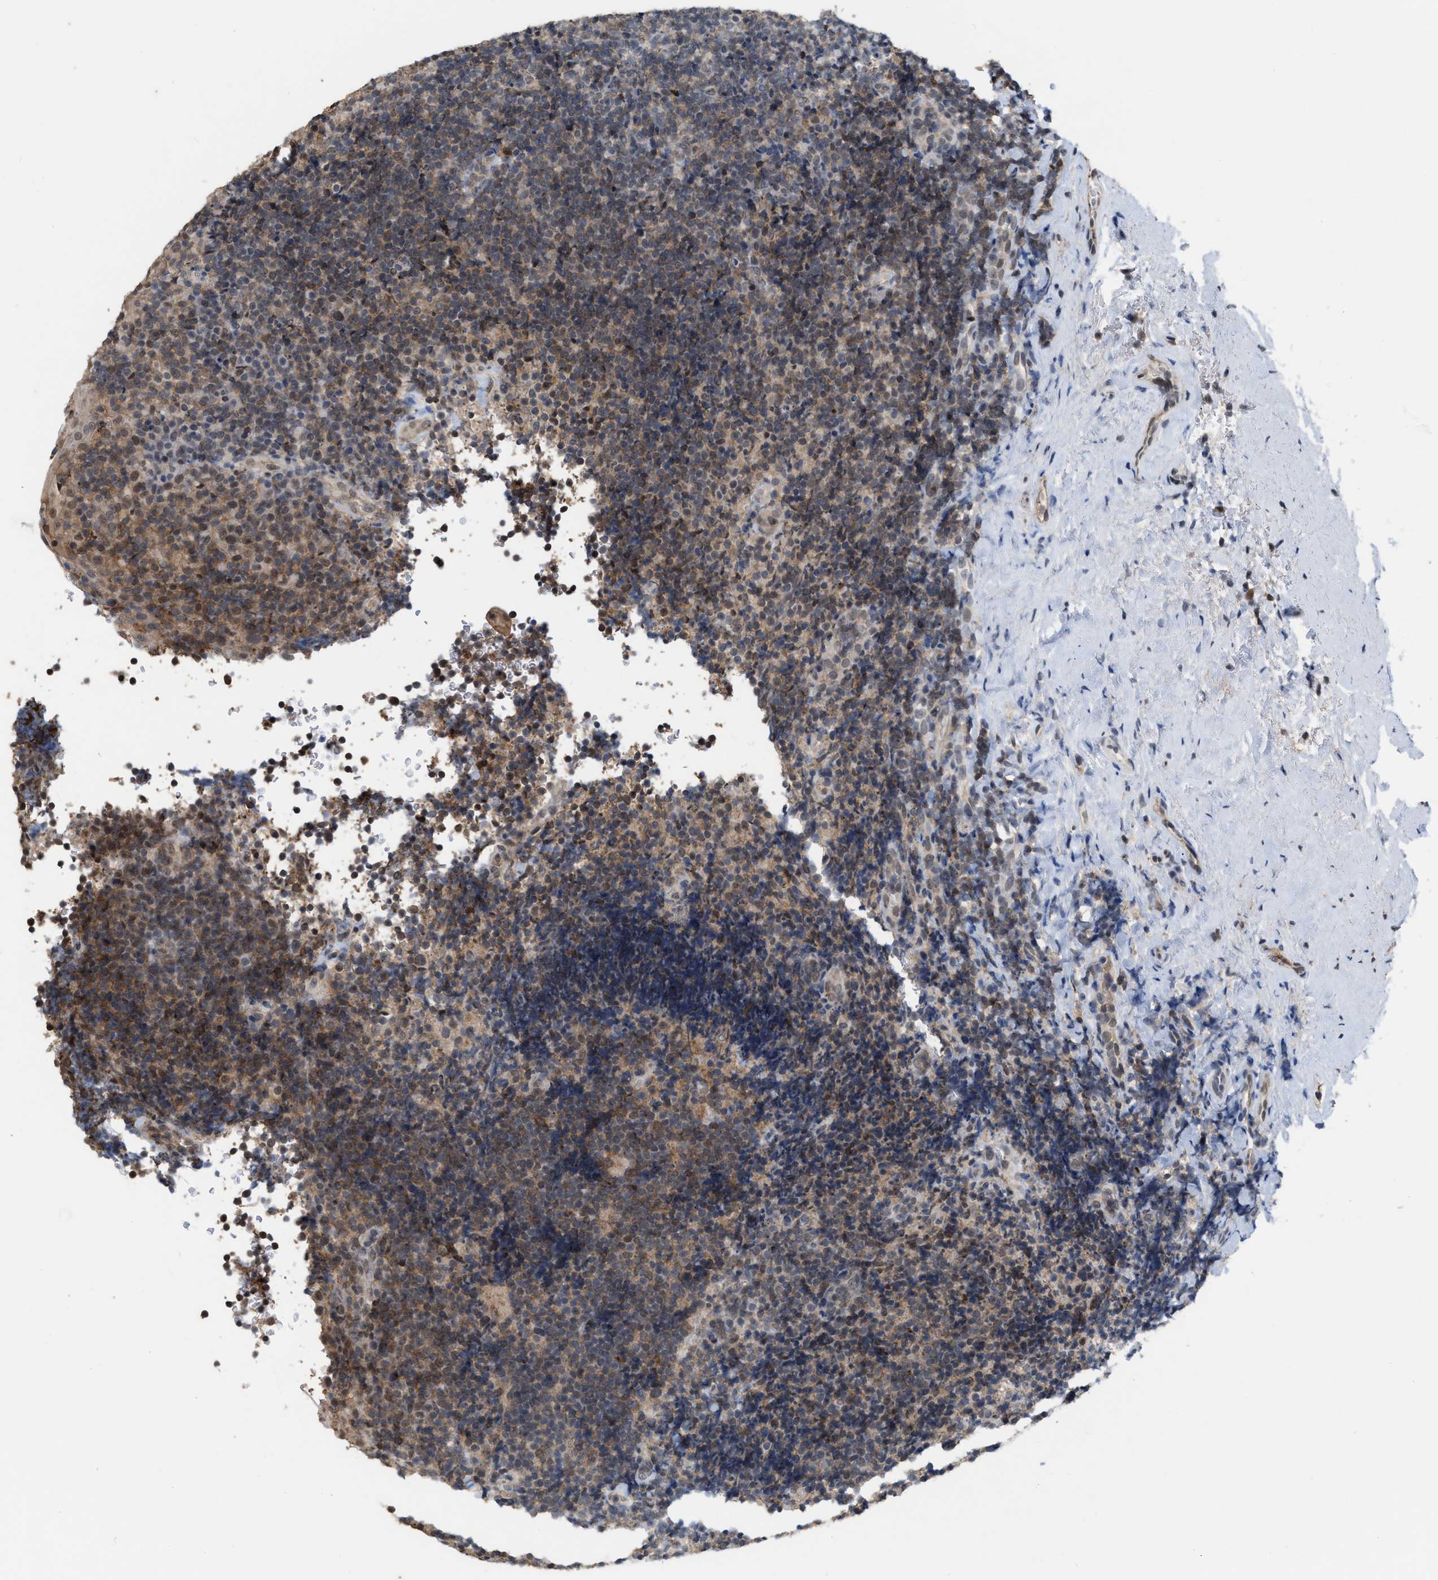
{"staining": {"intensity": "moderate", "quantity": ">75%", "location": "cytoplasmic/membranous"}, "tissue": "tonsil", "cell_type": "Germinal center cells", "image_type": "normal", "snomed": [{"axis": "morphology", "description": "Normal tissue, NOS"}, {"axis": "topography", "description": "Tonsil"}], "caption": "A micrograph of human tonsil stained for a protein displays moderate cytoplasmic/membranous brown staining in germinal center cells.", "gene": "BAIAP2L1", "patient": {"sex": "male", "age": 37}}